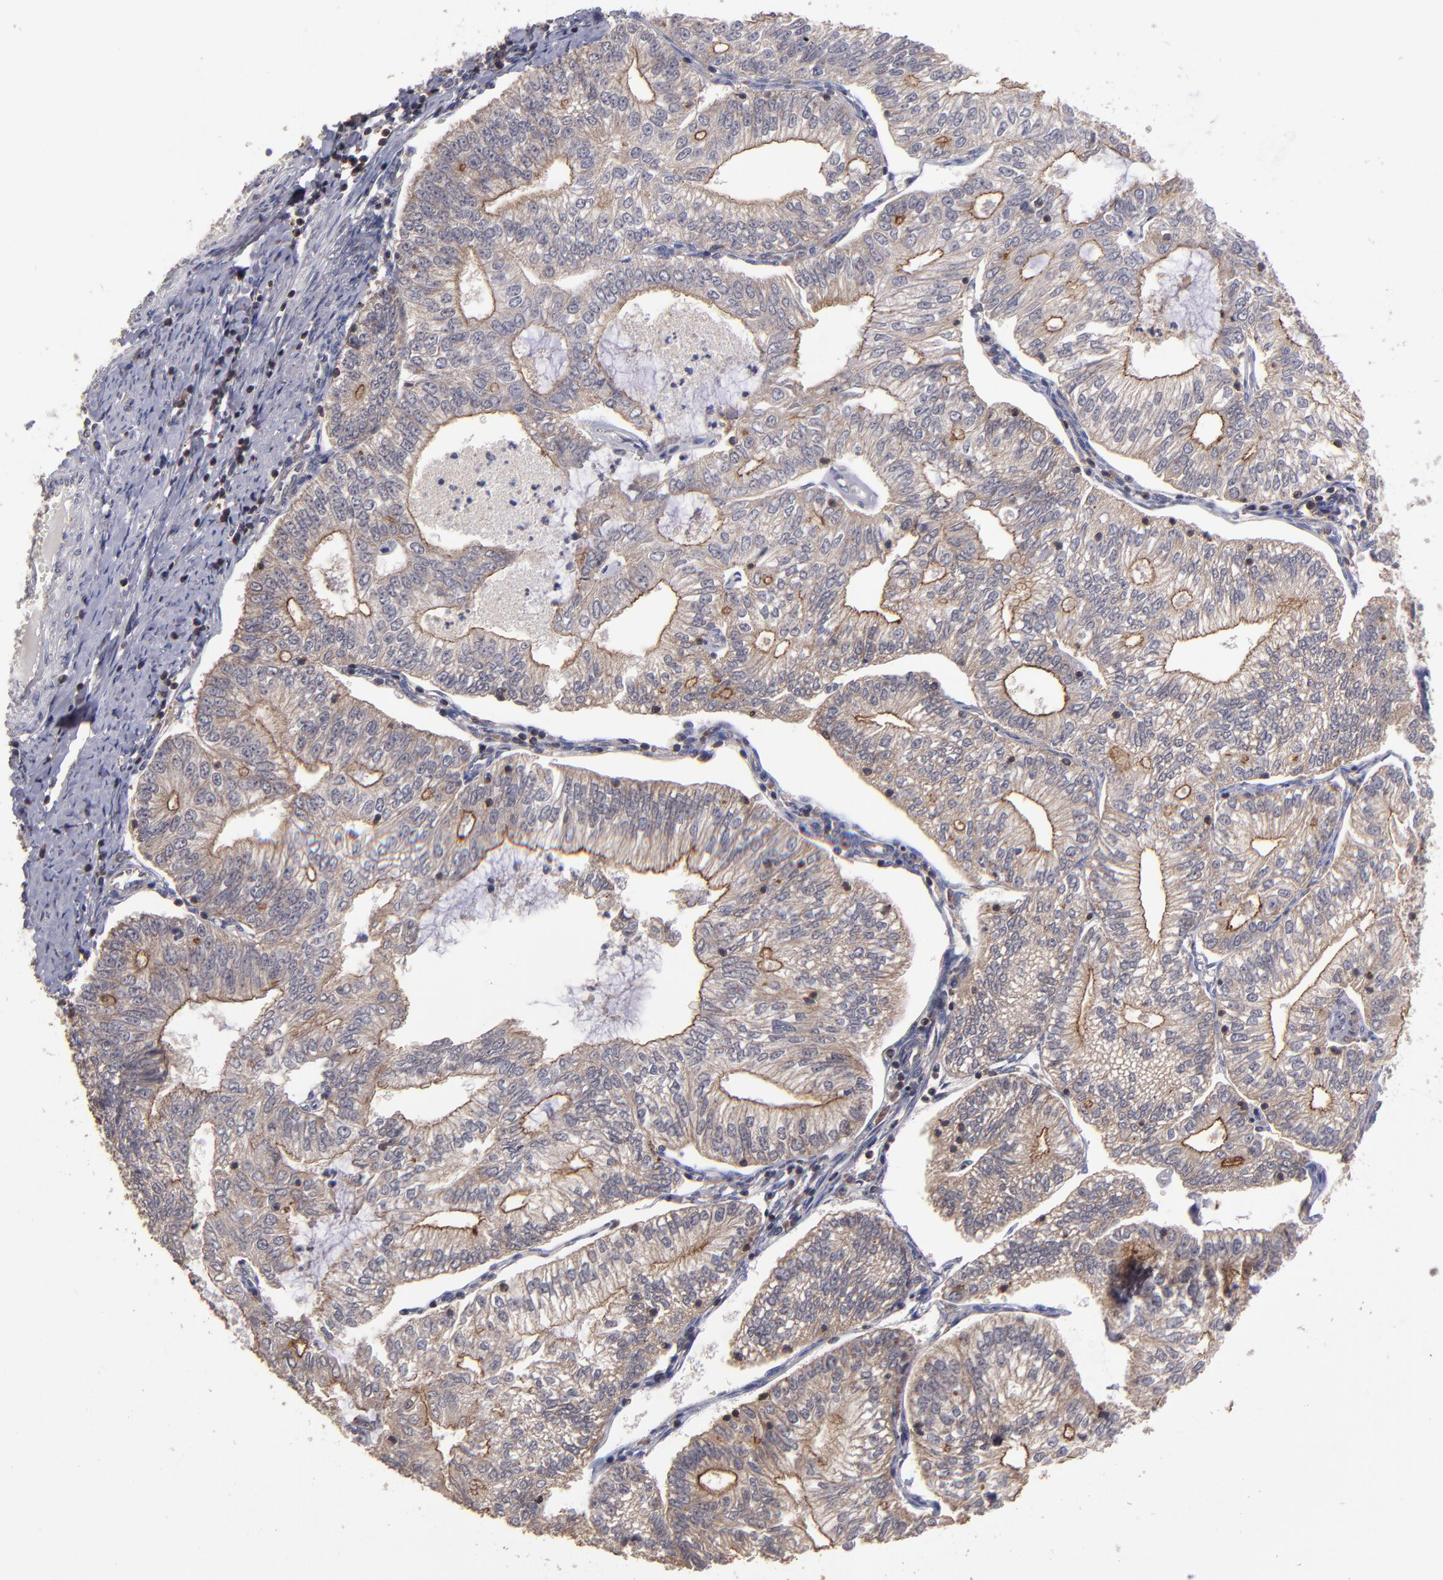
{"staining": {"intensity": "moderate", "quantity": "25%-75%", "location": "cytoplasmic/membranous"}, "tissue": "endometrial cancer", "cell_type": "Tumor cells", "image_type": "cancer", "snomed": [{"axis": "morphology", "description": "Adenocarcinoma, NOS"}, {"axis": "topography", "description": "Endometrium"}], "caption": "Brown immunohistochemical staining in human endometrial cancer (adenocarcinoma) demonstrates moderate cytoplasmic/membranous staining in about 25%-75% of tumor cells.", "gene": "NF2", "patient": {"sex": "female", "age": 69}}